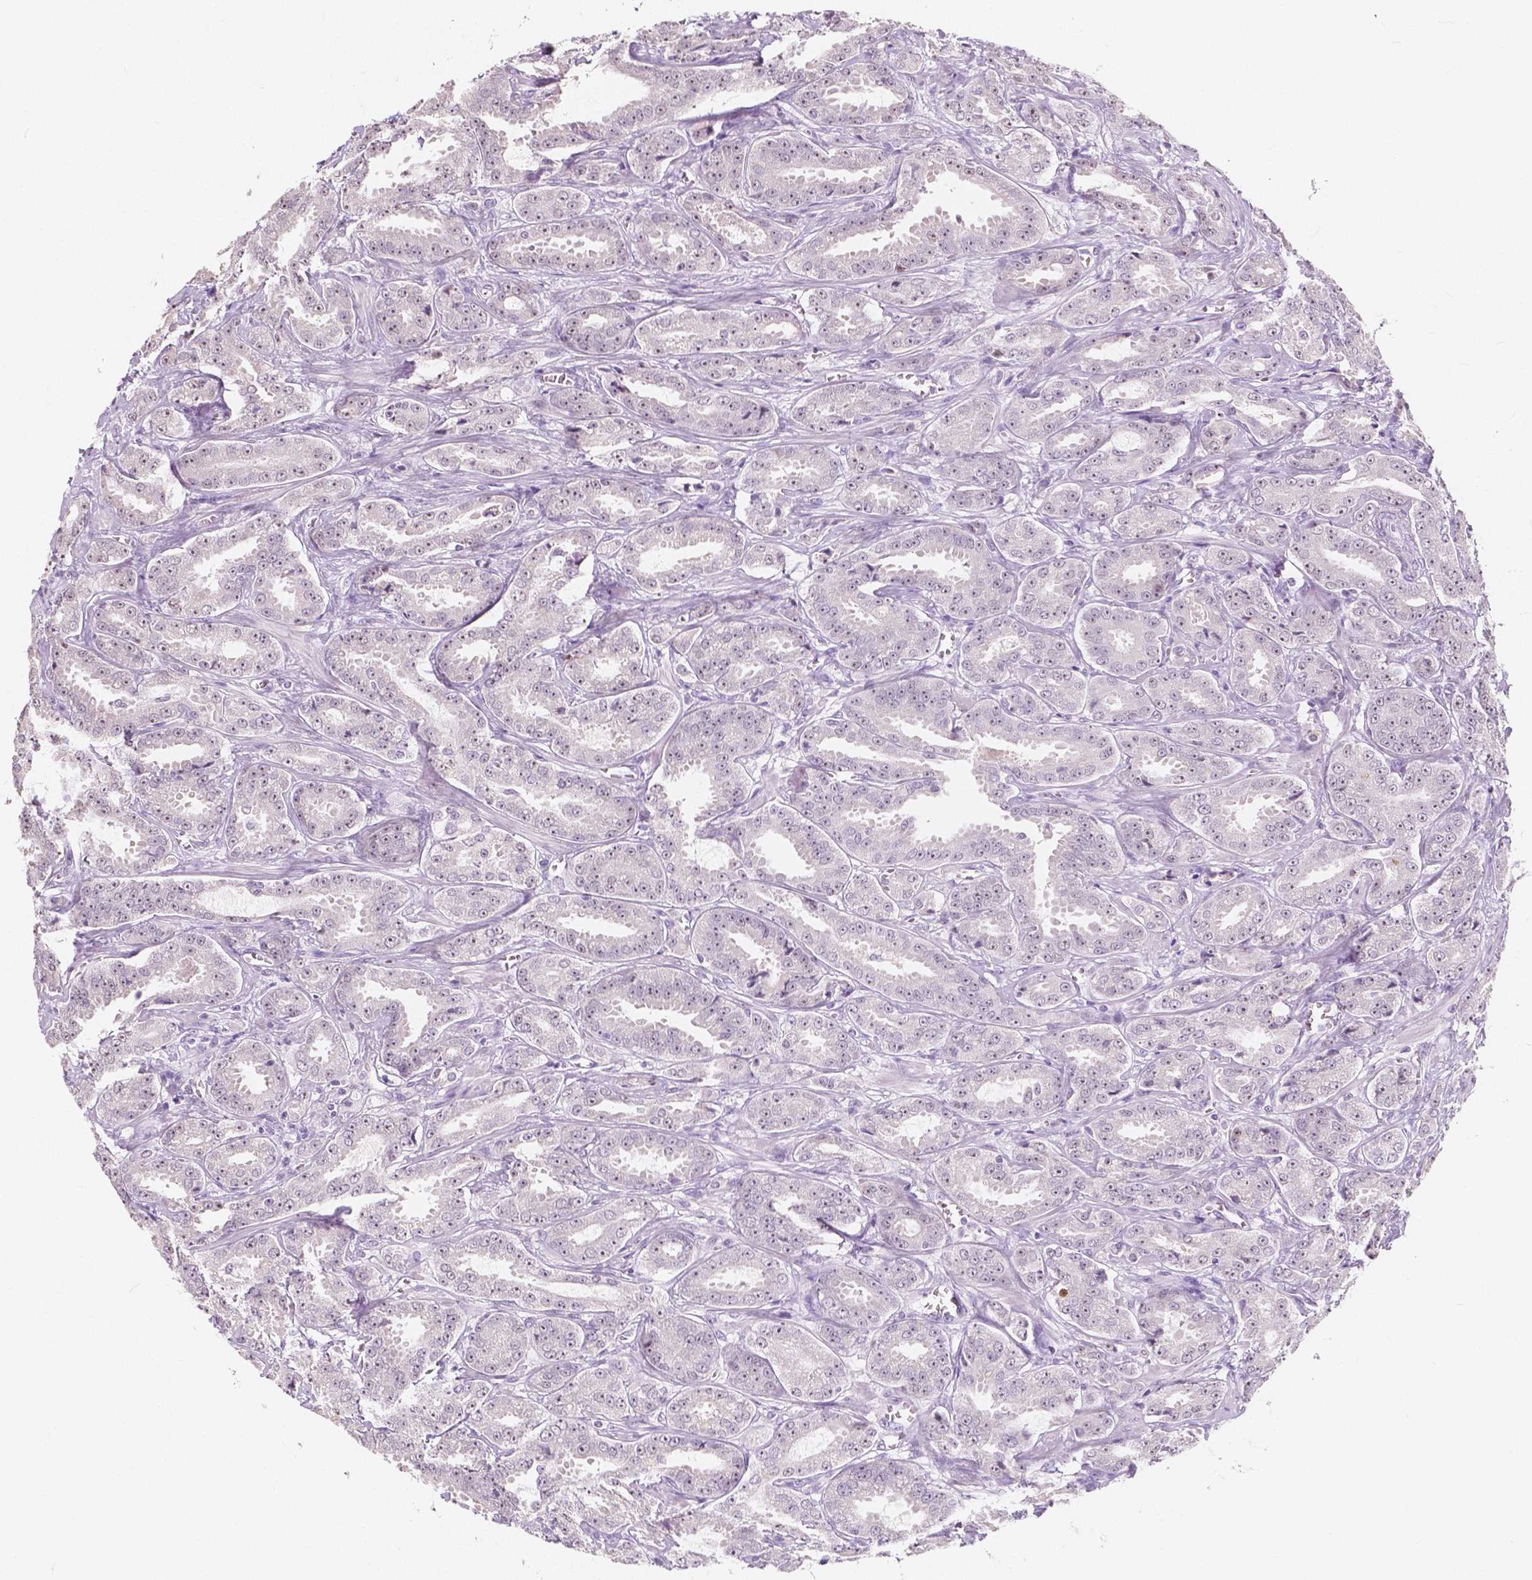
{"staining": {"intensity": "weak", "quantity": "<25%", "location": "nuclear"}, "tissue": "prostate cancer", "cell_type": "Tumor cells", "image_type": "cancer", "snomed": [{"axis": "morphology", "description": "Adenocarcinoma, High grade"}, {"axis": "topography", "description": "Prostate"}], "caption": "Prostate adenocarcinoma (high-grade) was stained to show a protein in brown. There is no significant staining in tumor cells. (Immunohistochemistry, brightfield microscopy, high magnification).", "gene": "NOLC1", "patient": {"sex": "male", "age": 64}}